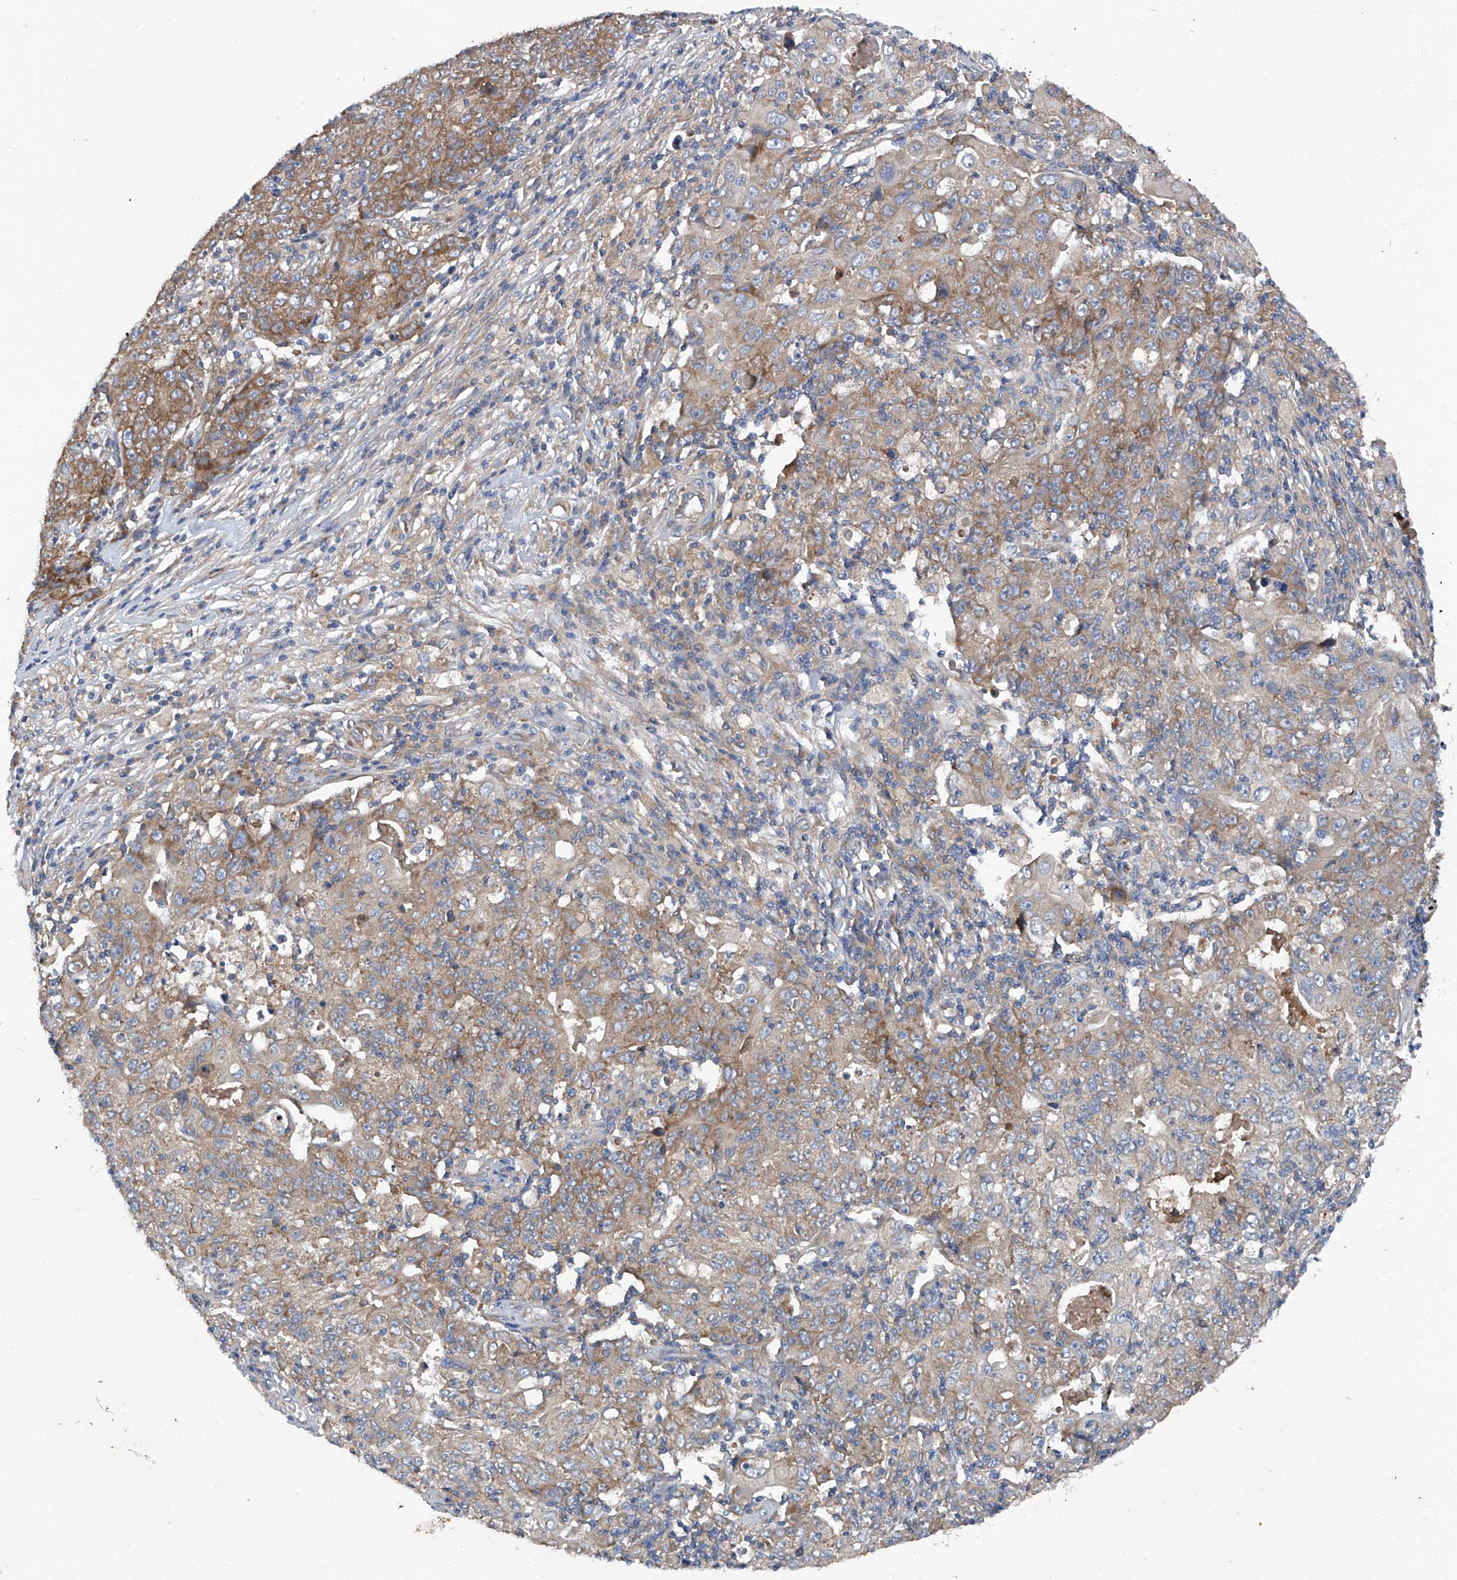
{"staining": {"intensity": "moderate", "quantity": ">75%", "location": "cytoplasmic/membranous"}, "tissue": "ovarian cancer", "cell_type": "Tumor cells", "image_type": "cancer", "snomed": [{"axis": "morphology", "description": "Carcinoma, endometroid"}, {"axis": "topography", "description": "Ovary"}], "caption": "Human ovarian endometroid carcinoma stained for a protein (brown) demonstrates moderate cytoplasmic/membranous positive positivity in approximately >75% of tumor cells.", "gene": "ASCC3", "patient": {"sex": "female", "age": 42}}